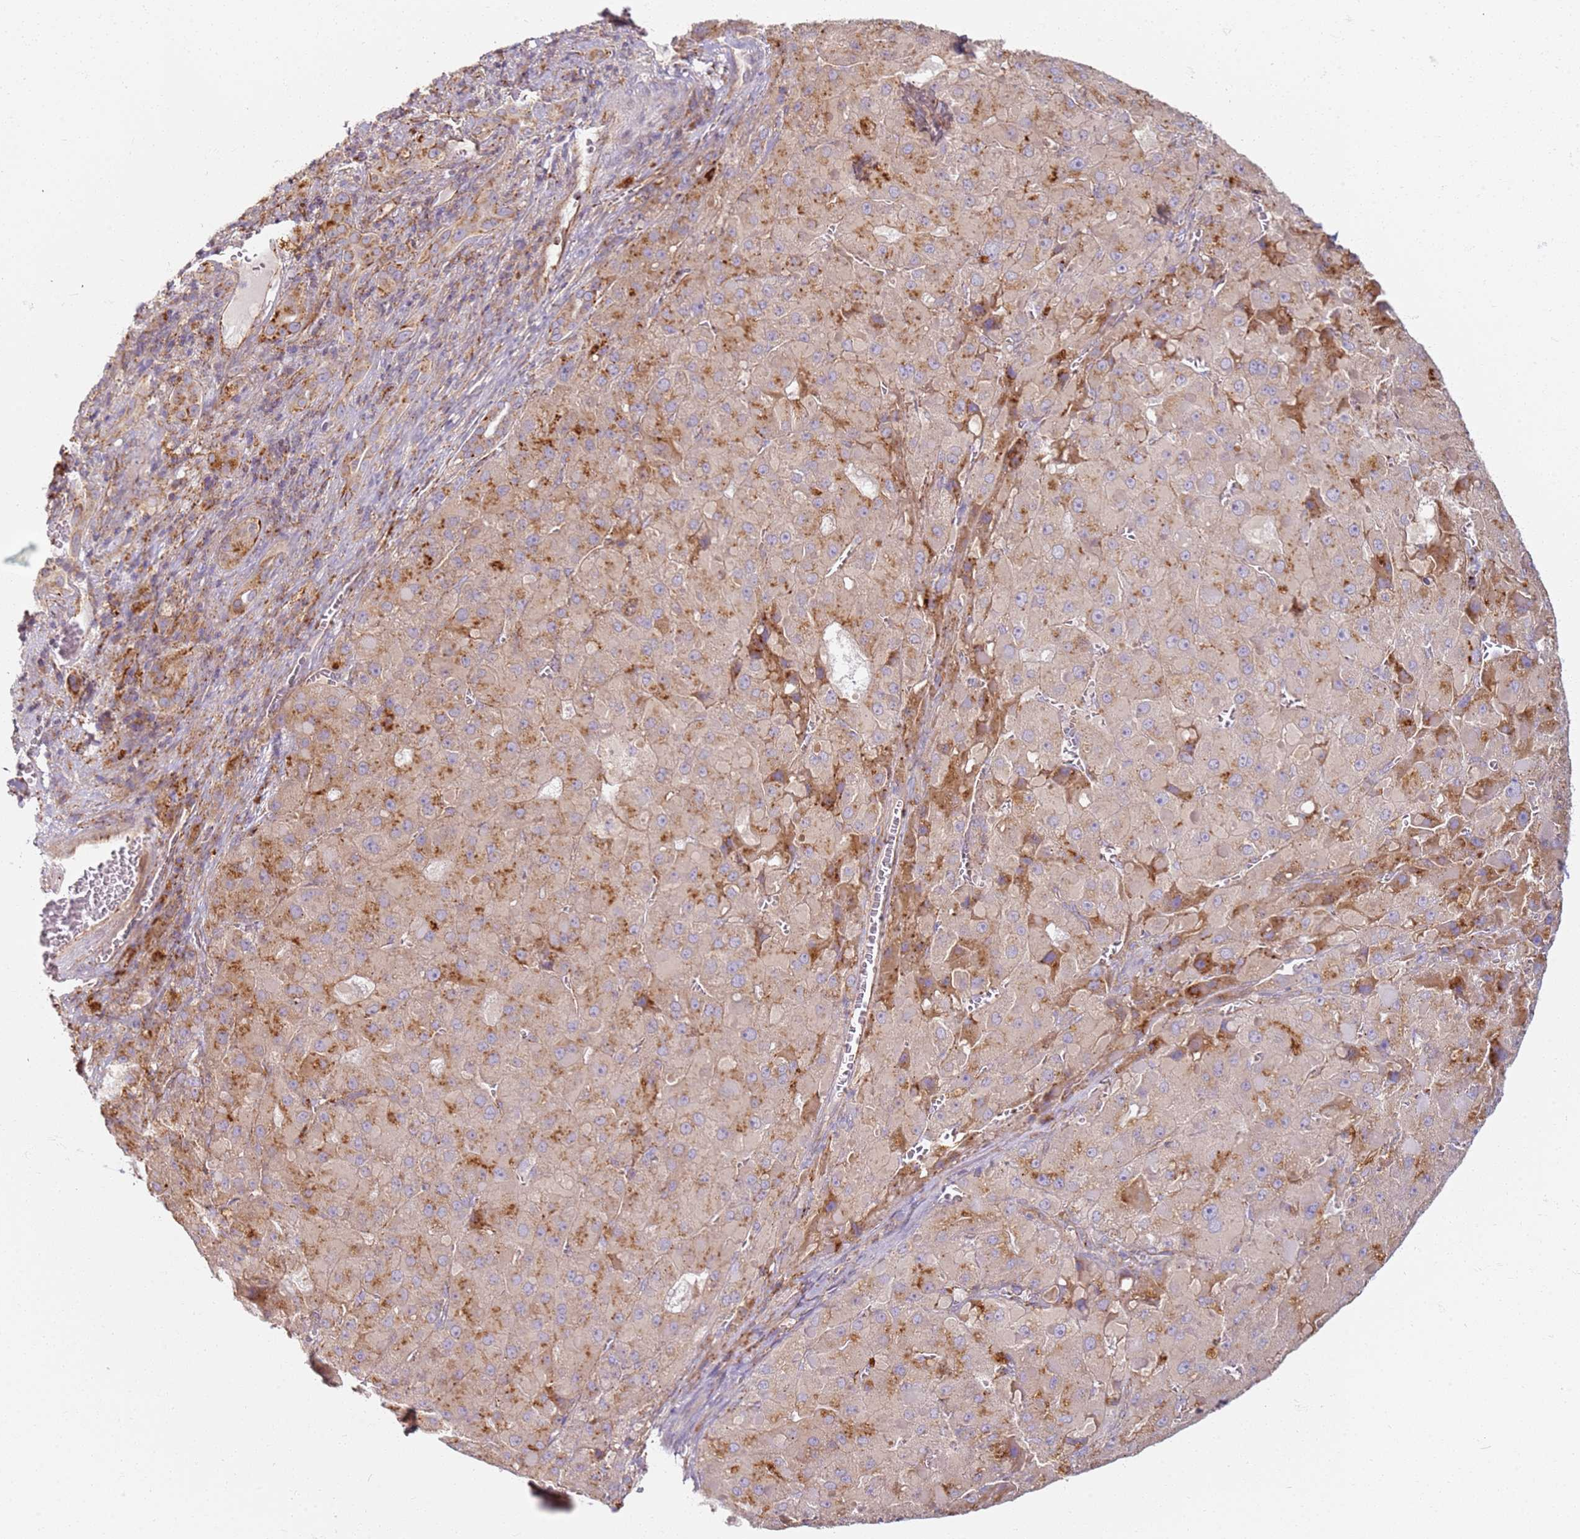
{"staining": {"intensity": "strong", "quantity": "25%-75%", "location": "cytoplasmic/membranous"}, "tissue": "liver cancer", "cell_type": "Tumor cells", "image_type": "cancer", "snomed": [{"axis": "morphology", "description": "Carcinoma, Hepatocellular, NOS"}, {"axis": "topography", "description": "Liver"}], "caption": "Immunohistochemistry (DAB) staining of human liver cancer (hepatocellular carcinoma) reveals strong cytoplasmic/membranous protein staining in about 25%-75% of tumor cells.", "gene": "PROKR2", "patient": {"sex": "female", "age": 73}}